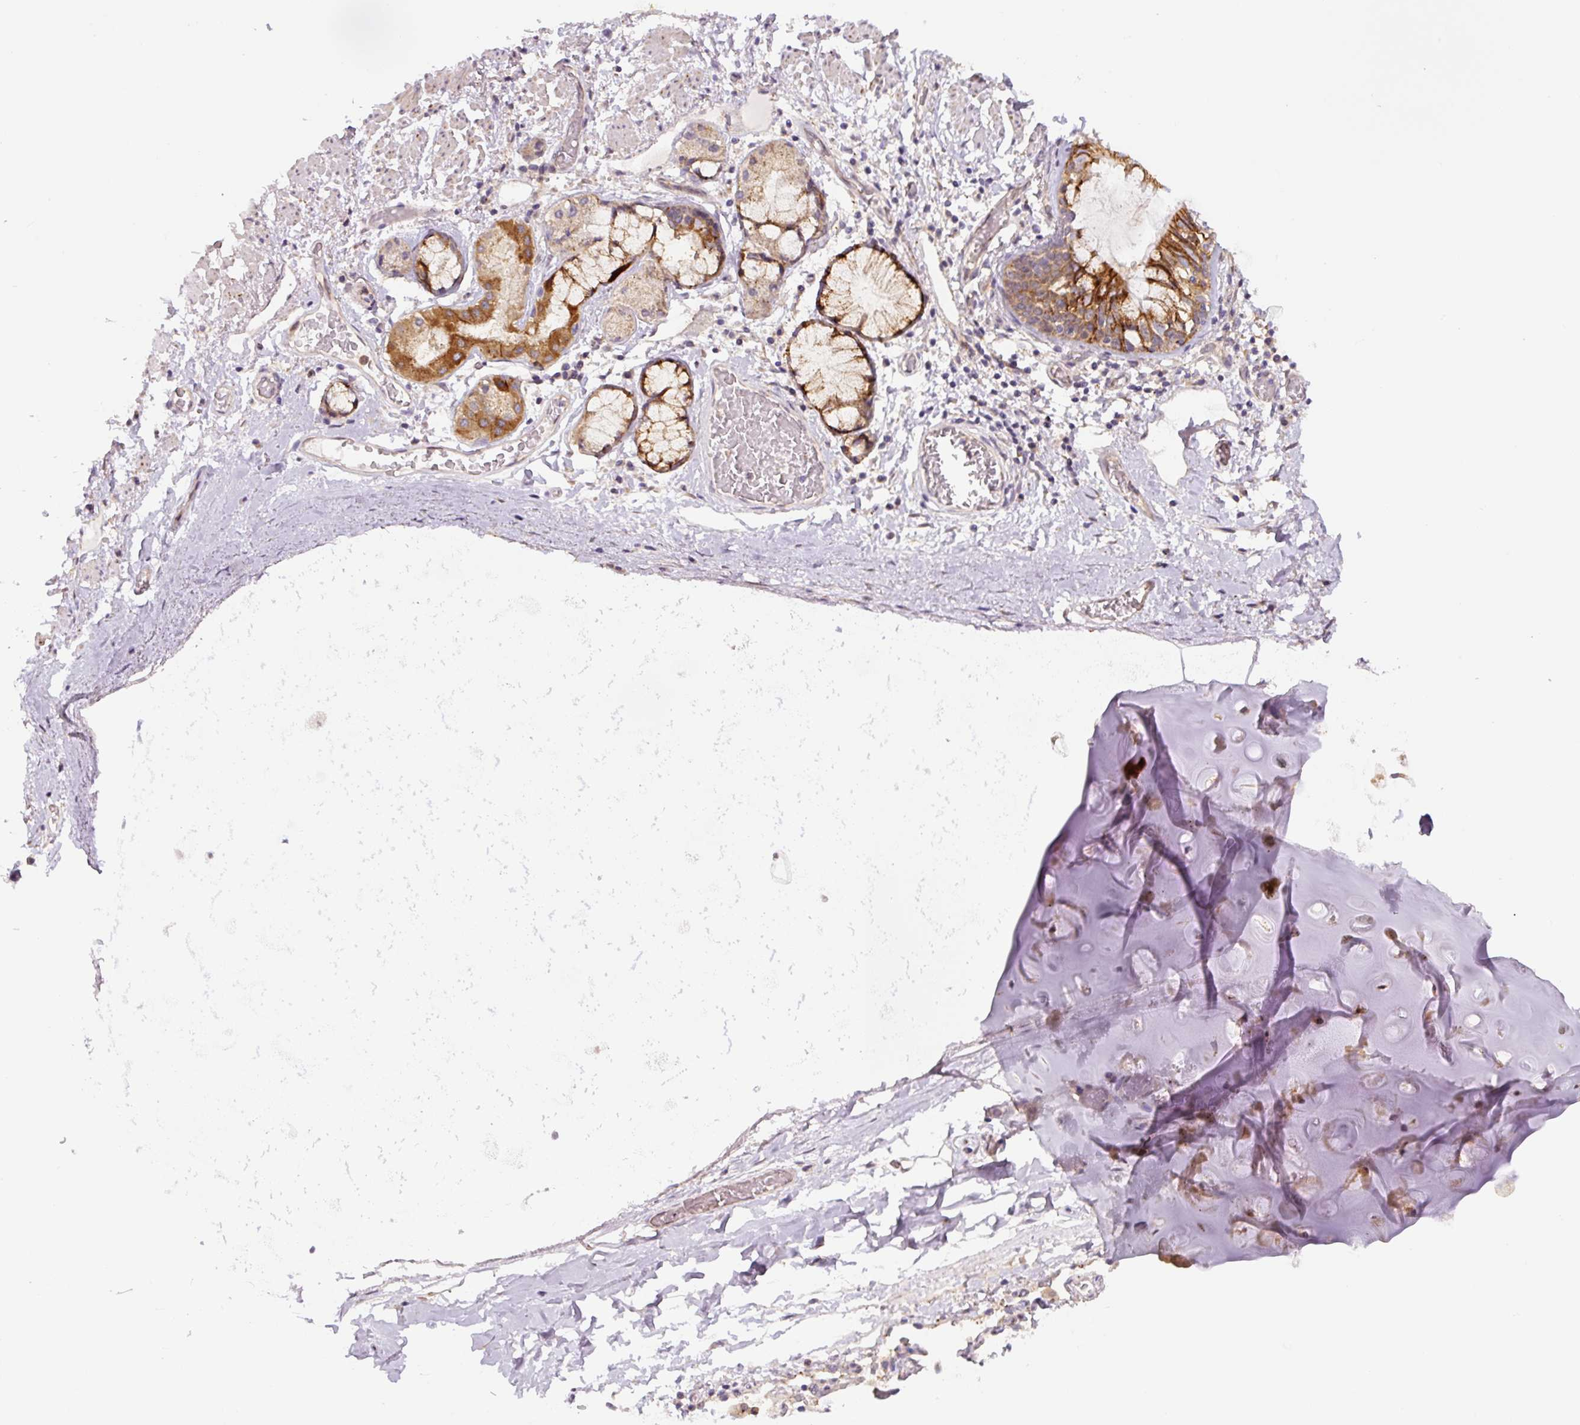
{"staining": {"intensity": "moderate", "quantity": ">75%", "location": "cytoplasmic/membranous"}, "tissue": "soft tissue", "cell_type": "Chondrocytes", "image_type": "normal", "snomed": [{"axis": "morphology", "description": "Normal tissue, NOS"}, {"axis": "morphology", "description": "Degeneration, NOS"}, {"axis": "topography", "description": "Cartilage tissue"}, {"axis": "topography", "description": "Lung"}], "caption": "Soft tissue stained with DAB (3,3'-diaminobenzidine) immunohistochemistry reveals medium levels of moderate cytoplasmic/membranous positivity in about >75% of chondrocytes. (IHC, brightfield microscopy, high magnification).", "gene": "ZSWIM7", "patient": {"sex": "female", "age": 61}}